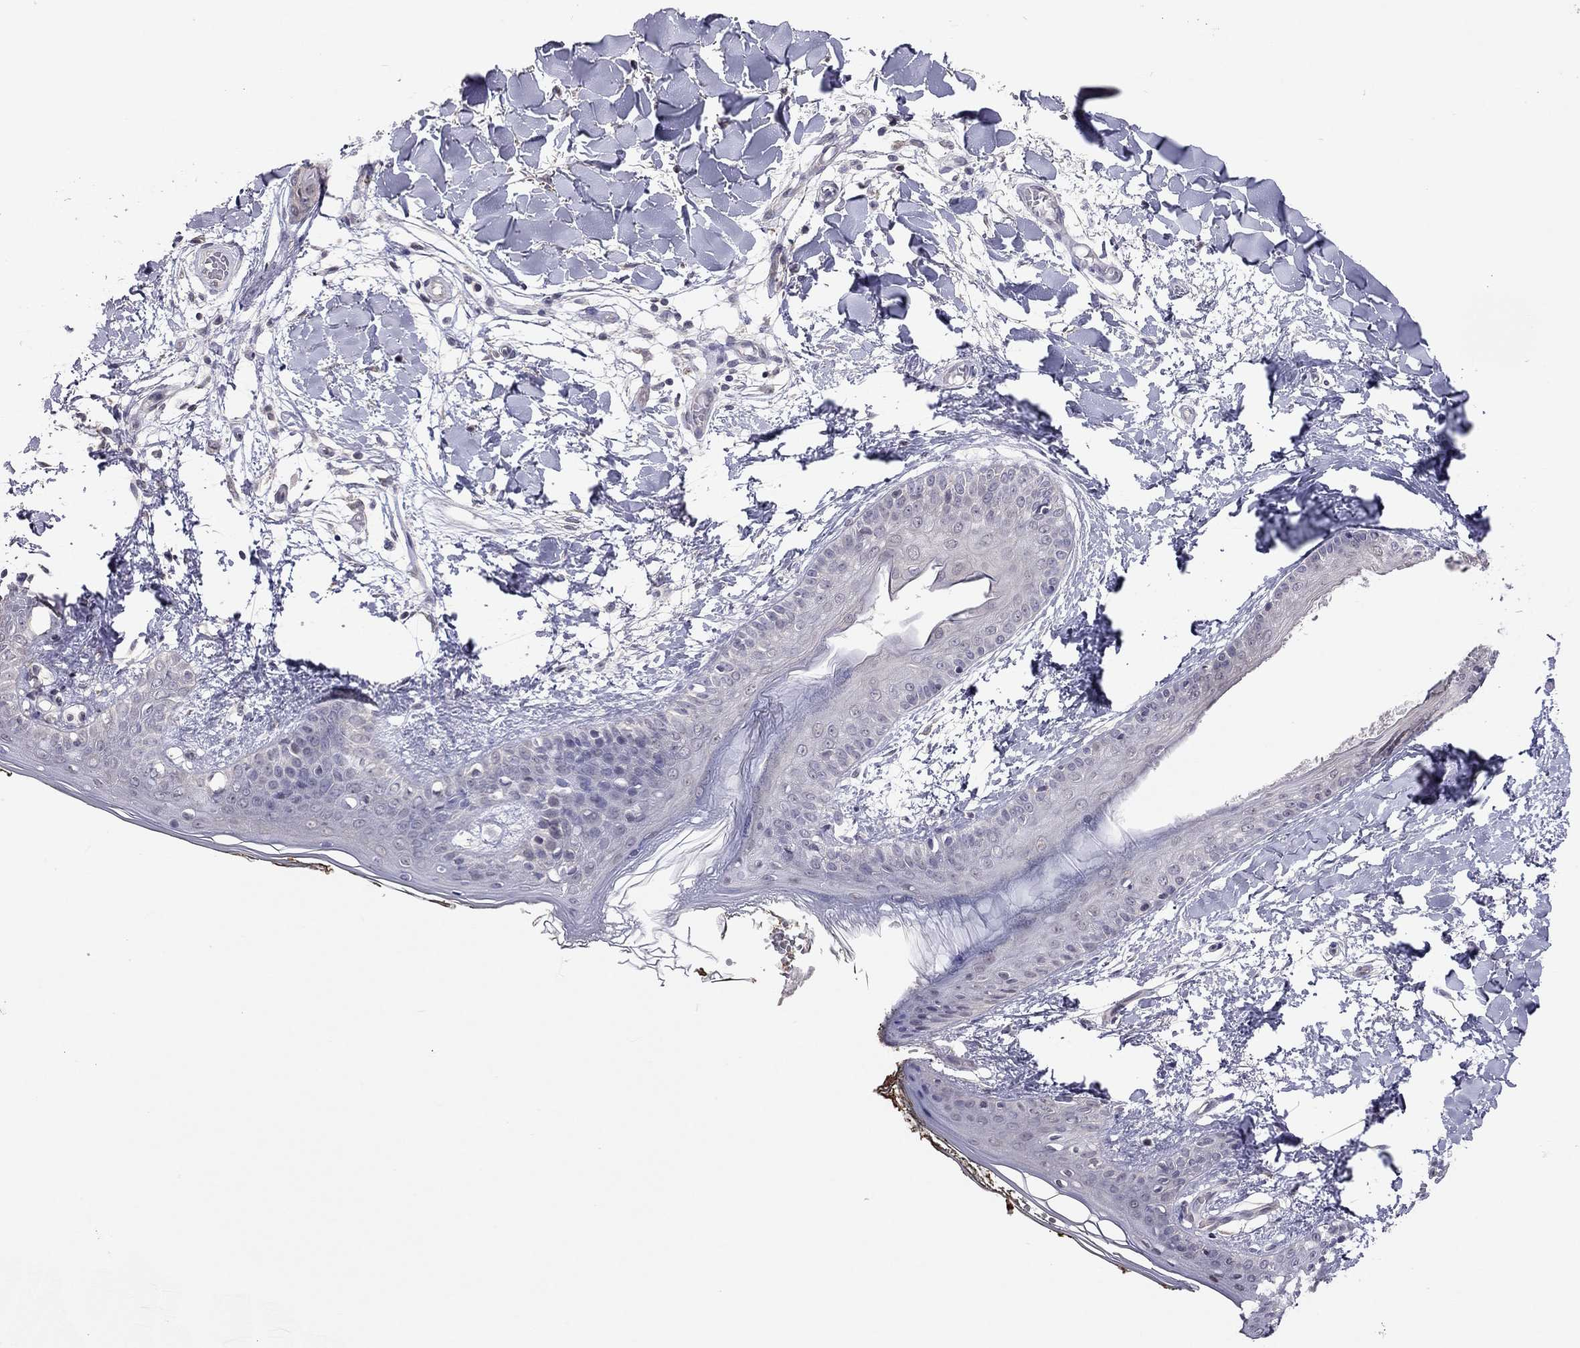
{"staining": {"intensity": "negative", "quantity": "none", "location": "none"}, "tissue": "skin", "cell_type": "Fibroblasts", "image_type": "normal", "snomed": [{"axis": "morphology", "description": "Normal tissue, NOS"}, {"axis": "topography", "description": "Skin"}], "caption": "Fibroblasts show no significant positivity in unremarkable skin. Brightfield microscopy of immunohistochemistry stained with DAB (brown) and hematoxylin (blue), captured at high magnification.", "gene": "HSF2BP", "patient": {"sex": "female", "age": 34}}